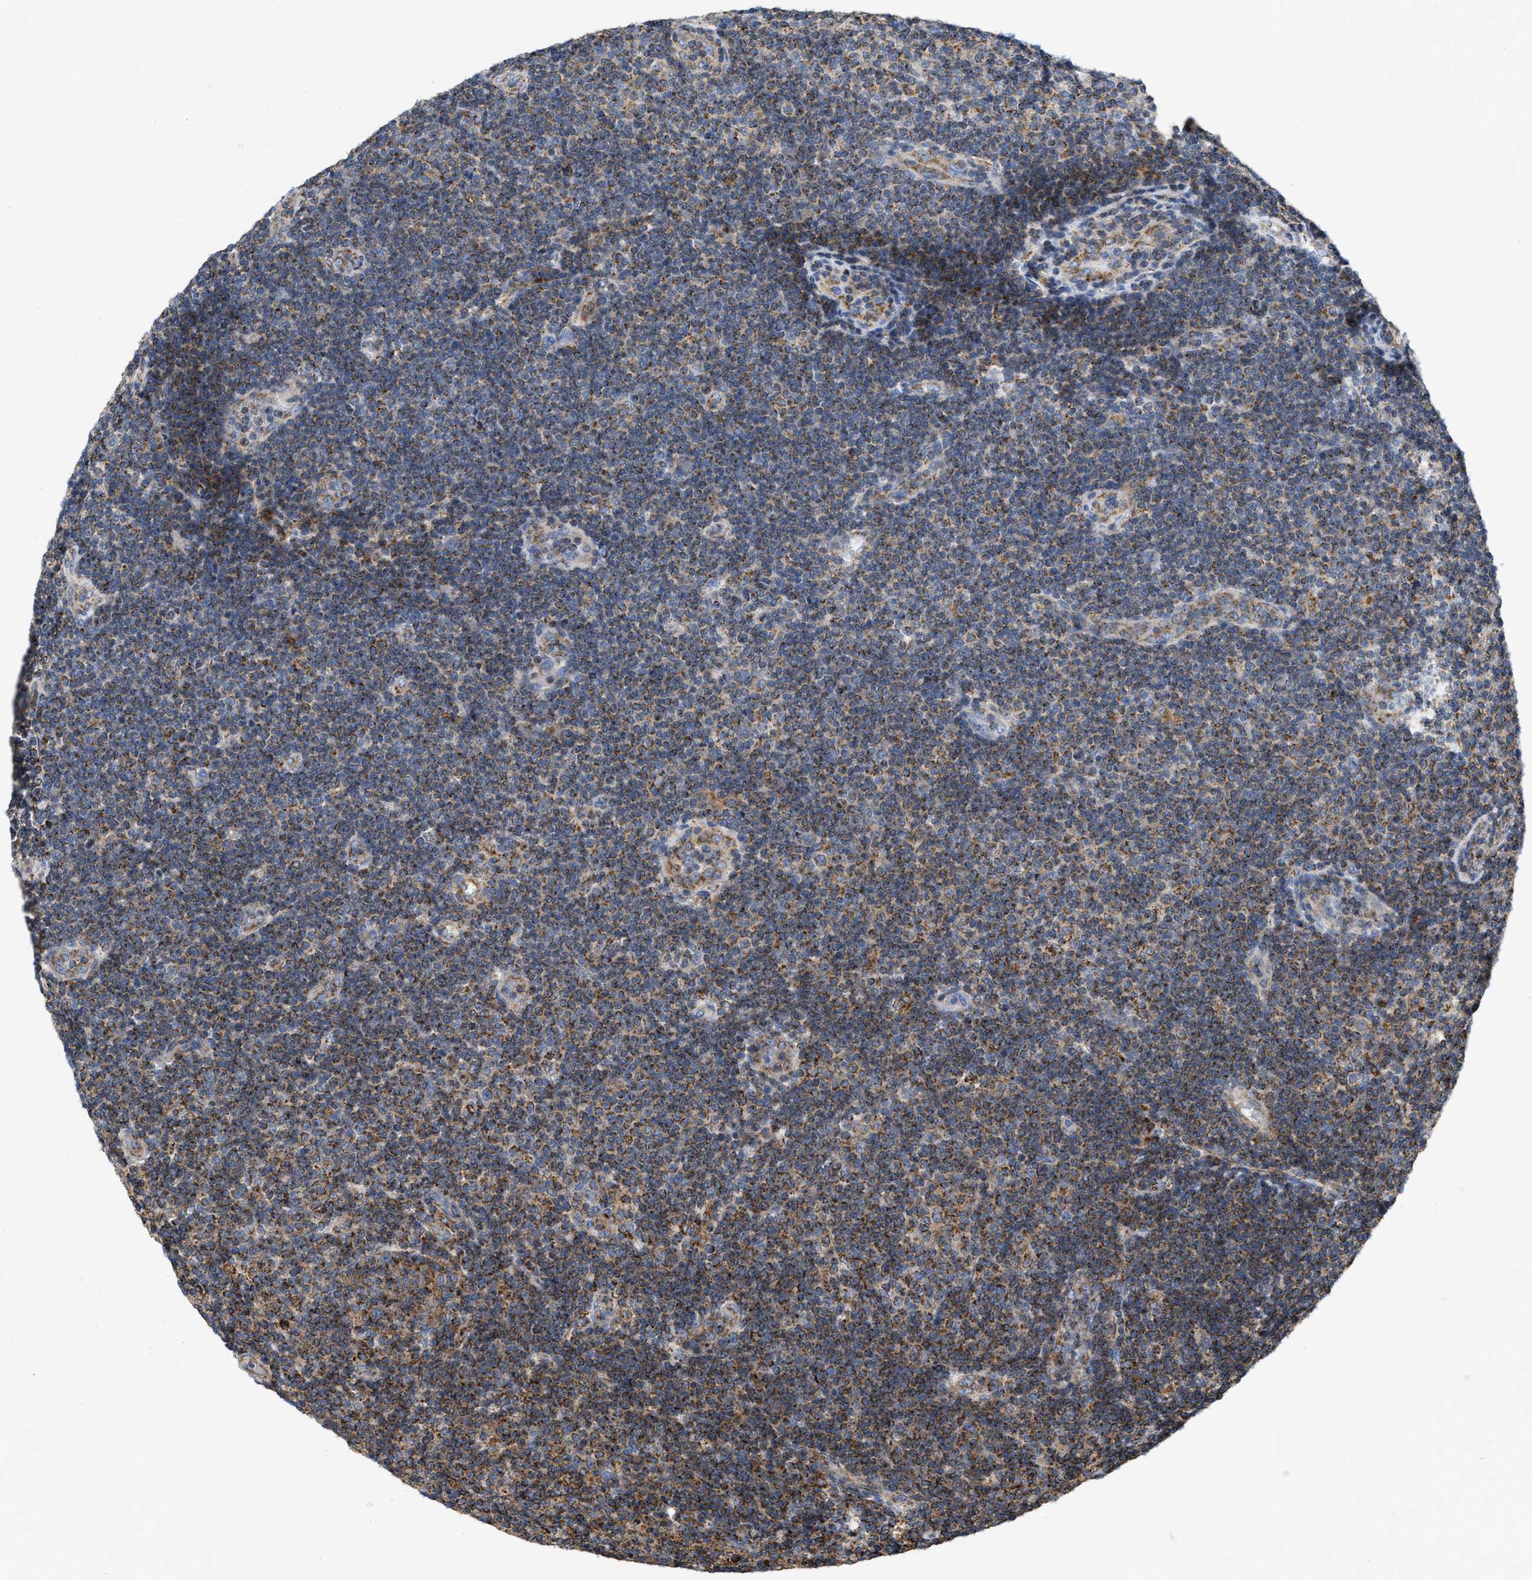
{"staining": {"intensity": "strong", "quantity": ">75%", "location": "cytoplasmic/membranous"}, "tissue": "lymphoma", "cell_type": "Tumor cells", "image_type": "cancer", "snomed": [{"axis": "morphology", "description": "Malignant lymphoma, non-Hodgkin's type, Low grade"}, {"axis": "topography", "description": "Lymph node"}], "caption": "Lymphoma tissue displays strong cytoplasmic/membranous expression in about >75% of tumor cells", "gene": "GRB10", "patient": {"sex": "male", "age": 83}}